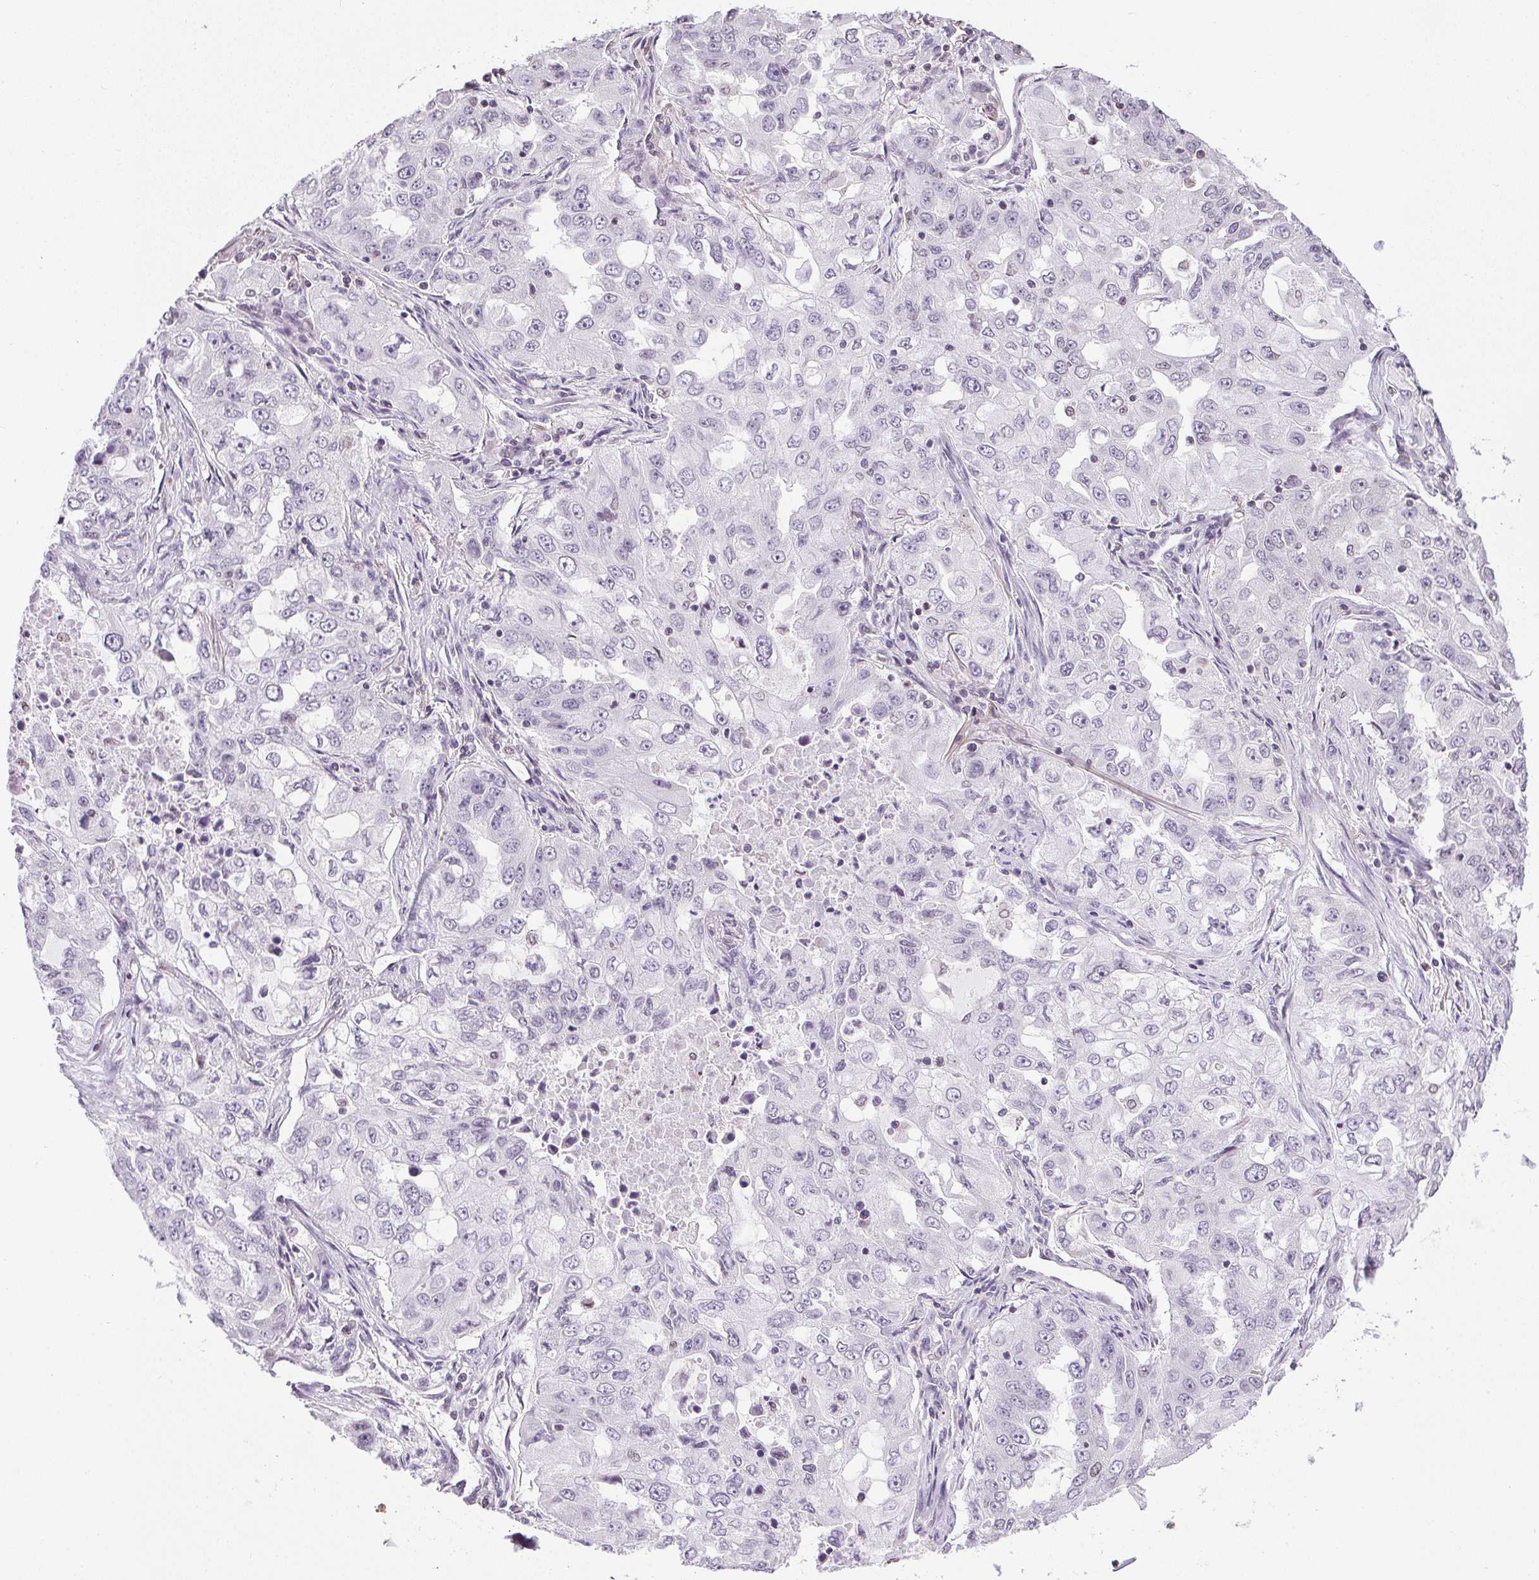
{"staining": {"intensity": "negative", "quantity": "none", "location": "none"}, "tissue": "lung cancer", "cell_type": "Tumor cells", "image_type": "cancer", "snomed": [{"axis": "morphology", "description": "Adenocarcinoma, NOS"}, {"axis": "topography", "description": "Lung"}], "caption": "There is no significant staining in tumor cells of lung cancer.", "gene": "PRL", "patient": {"sex": "female", "age": 61}}